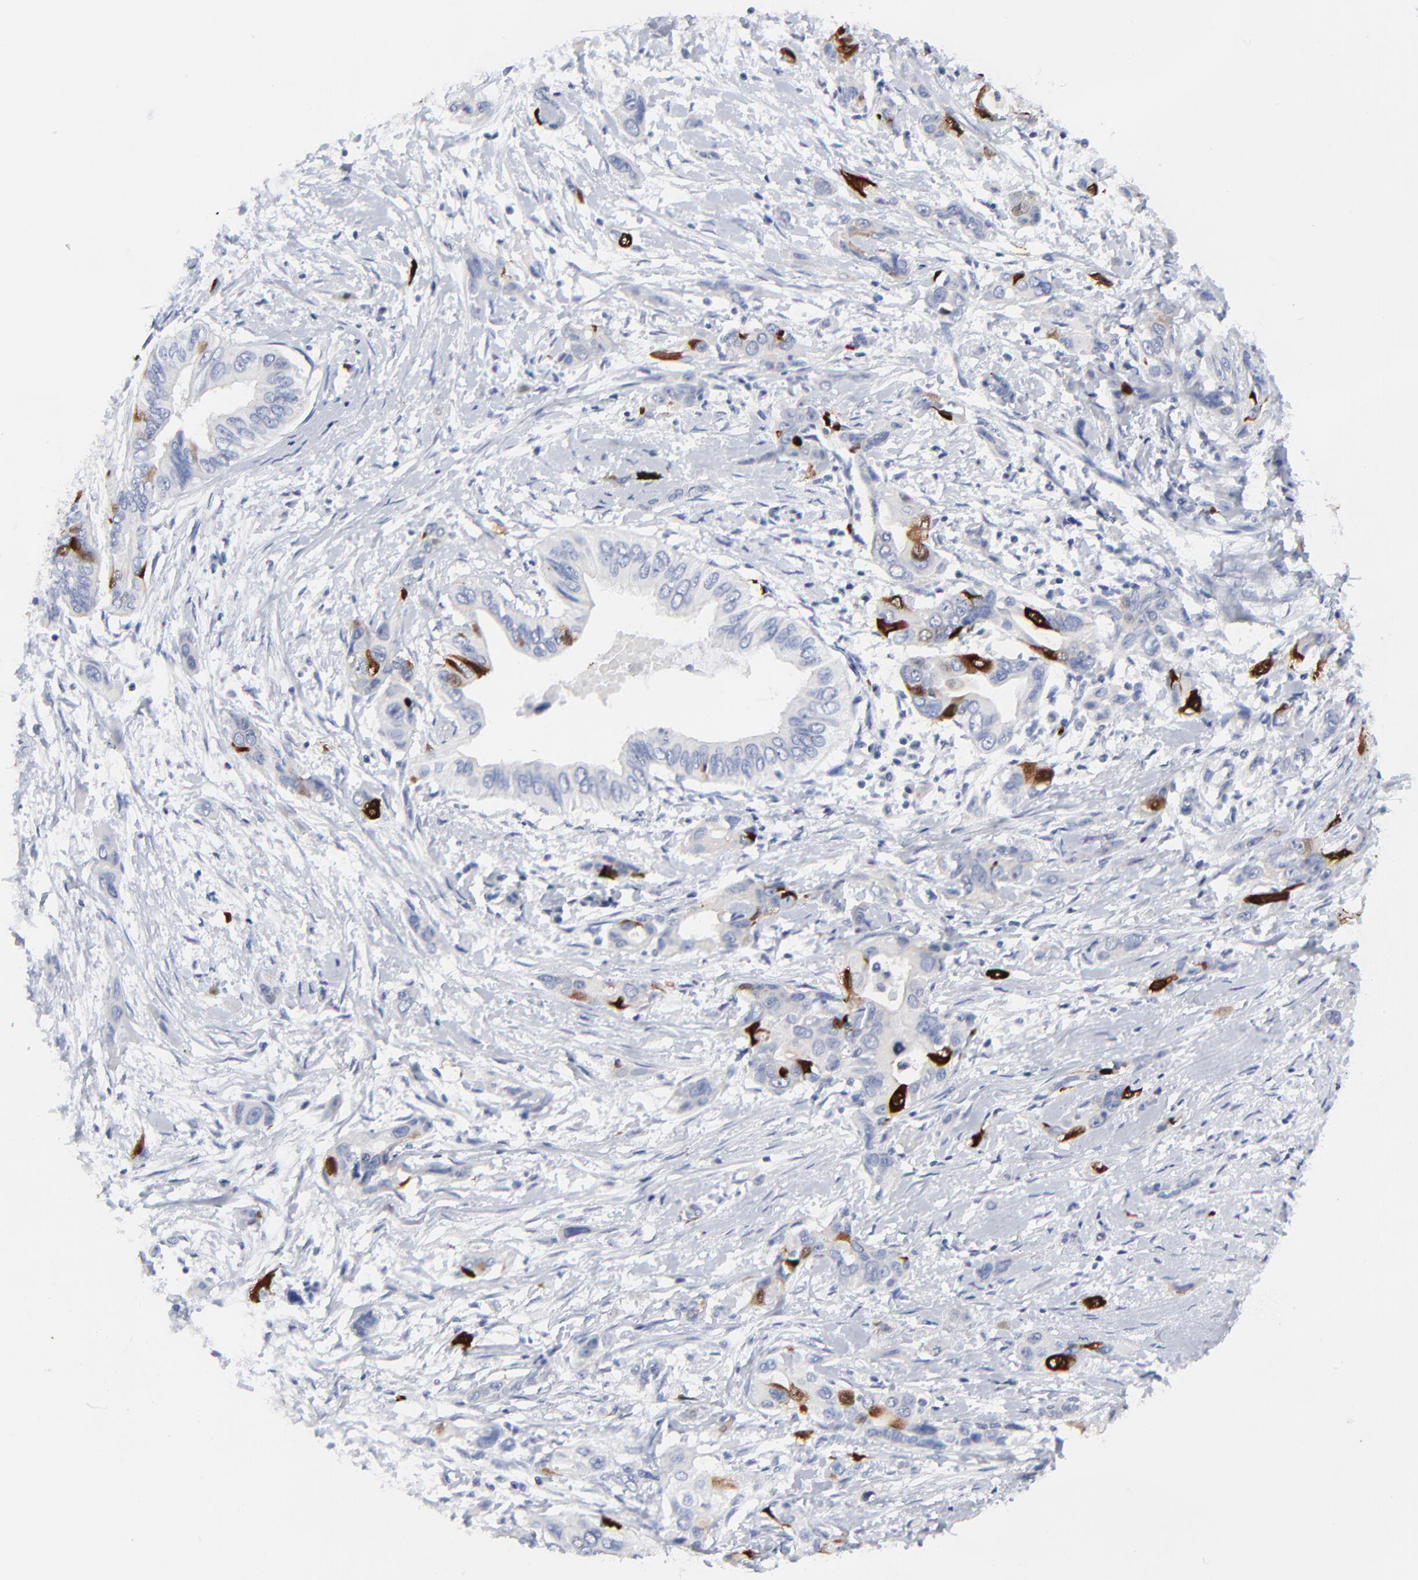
{"staining": {"intensity": "strong", "quantity": "<25%", "location": "cytoplasmic/membranous,nuclear"}, "tissue": "pancreatic cancer", "cell_type": "Tumor cells", "image_type": "cancer", "snomed": [{"axis": "morphology", "description": "Adenocarcinoma, NOS"}, {"axis": "topography", "description": "Pancreas"}], "caption": "The histopathology image demonstrates a brown stain indicating the presence of a protein in the cytoplasmic/membranous and nuclear of tumor cells in adenocarcinoma (pancreatic). (brown staining indicates protein expression, while blue staining denotes nuclei).", "gene": "CDK1", "patient": {"sex": "female", "age": 60}}